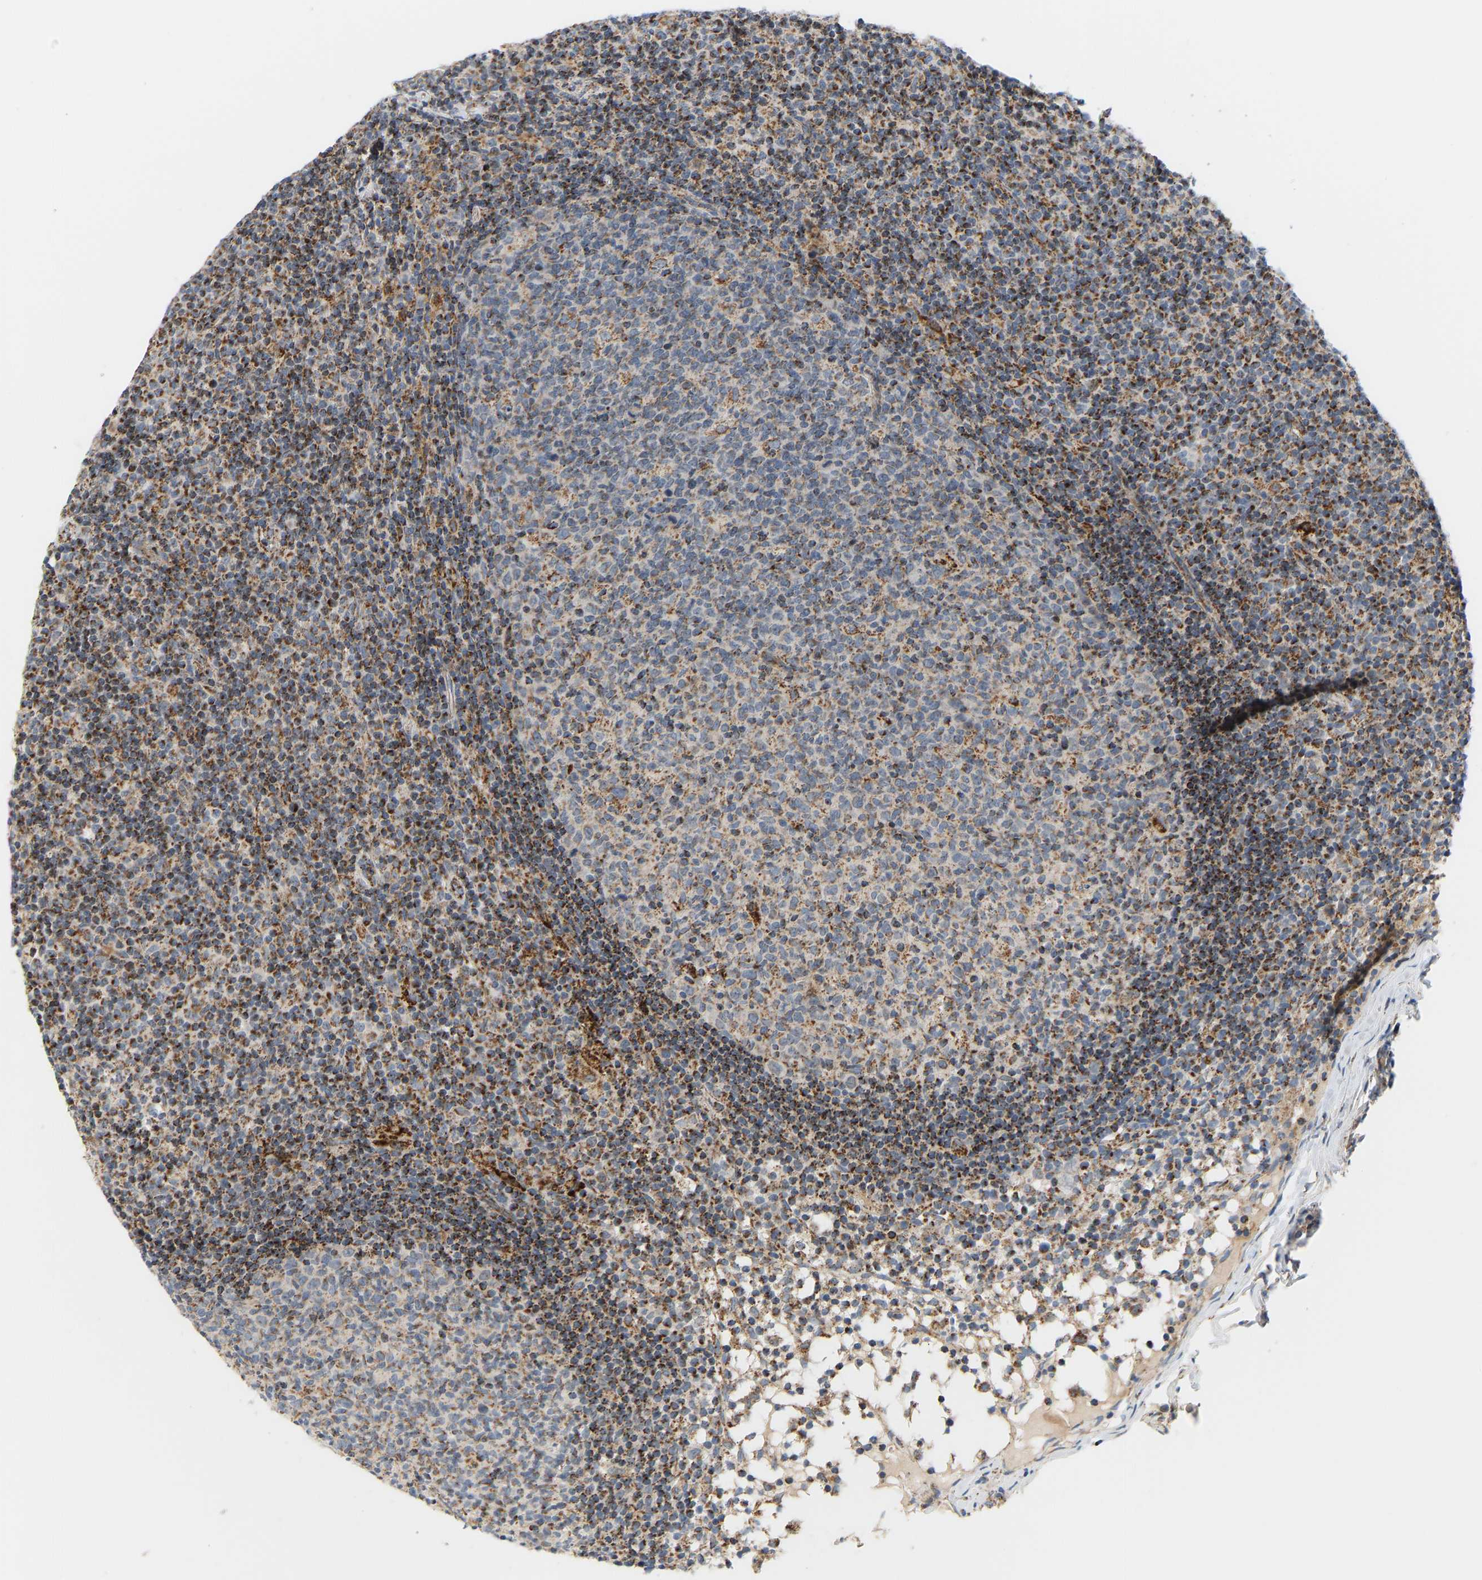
{"staining": {"intensity": "strong", "quantity": "25%-75%", "location": "cytoplasmic/membranous"}, "tissue": "lymph node", "cell_type": "Germinal center cells", "image_type": "normal", "snomed": [{"axis": "morphology", "description": "Normal tissue, NOS"}, {"axis": "morphology", "description": "Inflammation, NOS"}, {"axis": "topography", "description": "Lymph node"}], "caption": "Immunohistochemistry (IHC) micrograph of unremarkable lymph node: human lymph node stained using immunohistochemistry demonstrates high levels of strong protein expression localized specifically in the cytoplasmic/membranous of germinal center cells, appearing as a cytoplasmic/membranous brown color.", "gene": "GPSM2", "patient": {"sex": "male", "age": 55}}